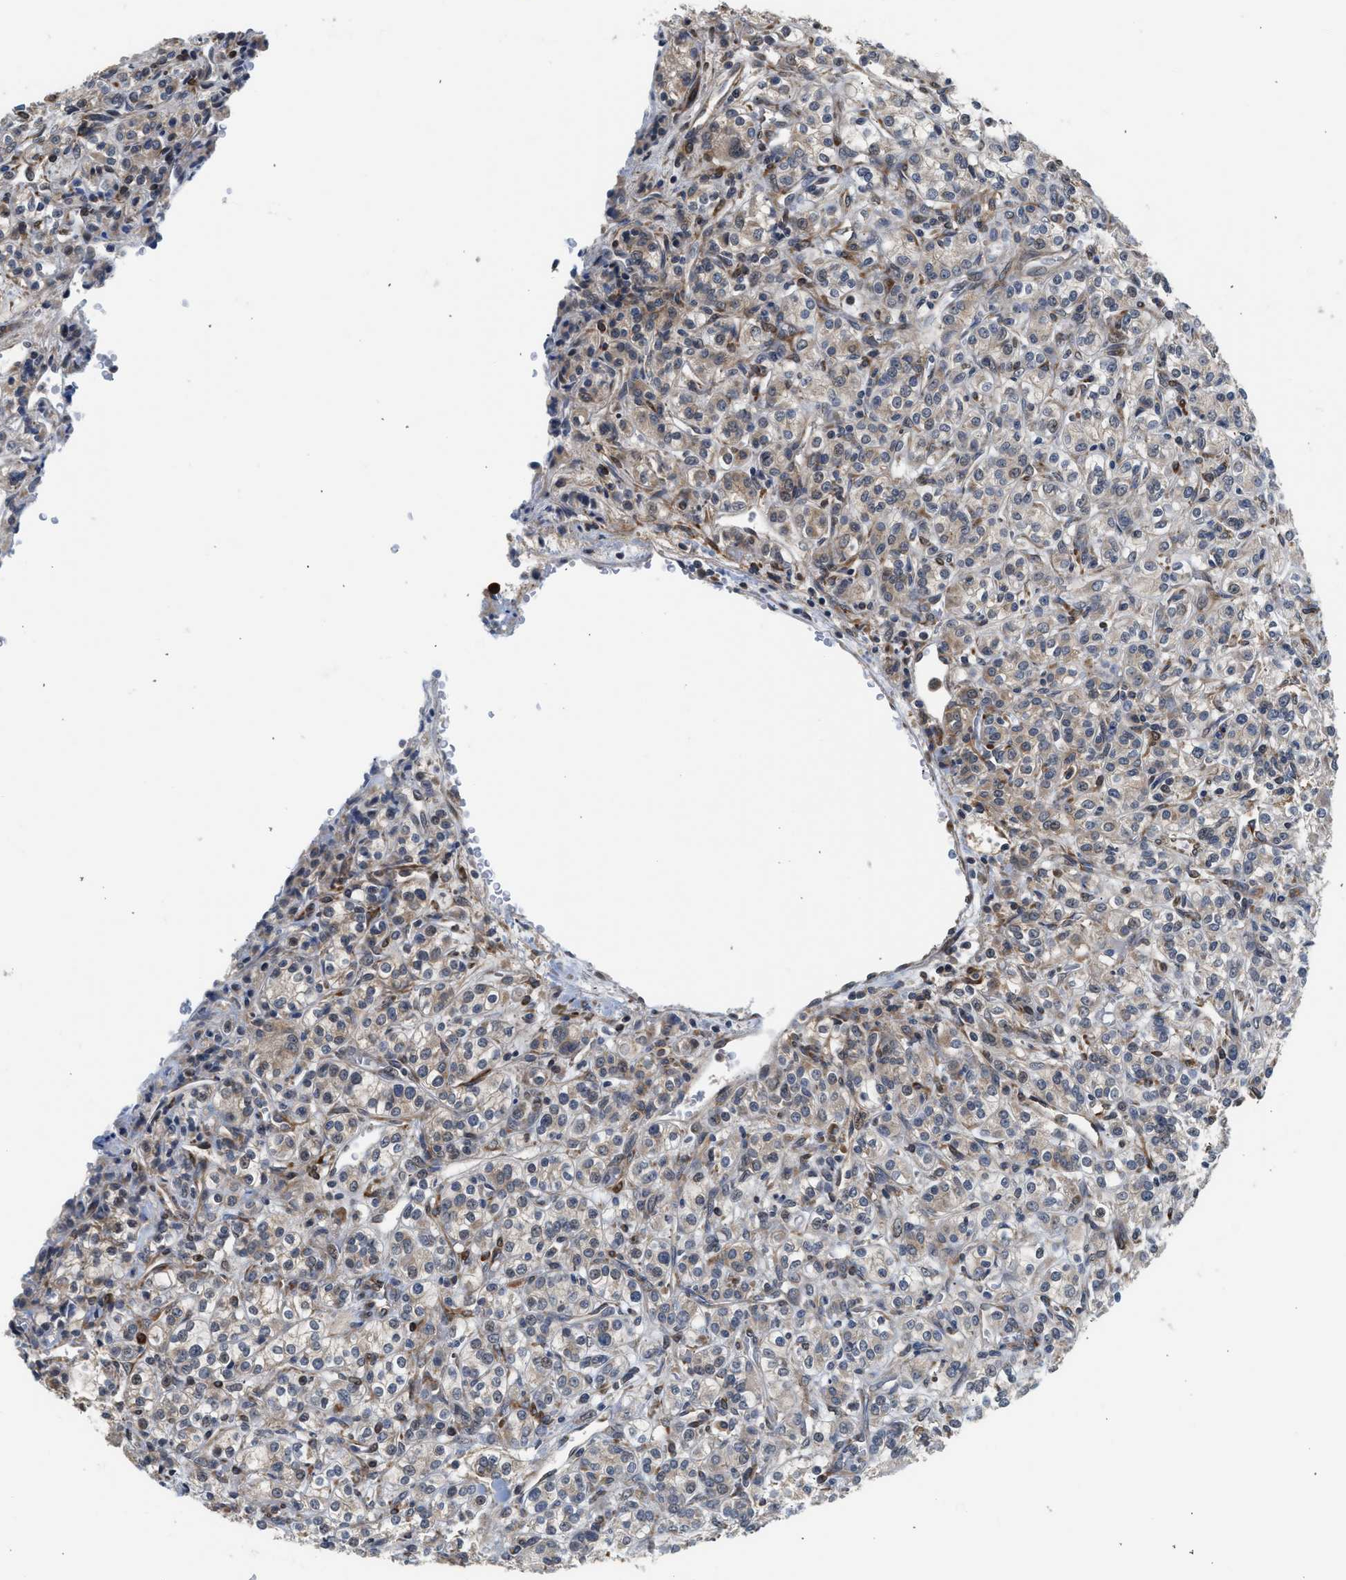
{"staining": {"intensity": "moderate", "quantity": "<25%", "location": "cytoplasmic/membranous"}, "tissue": "renal cancer", "cell_type": "Tumor cells", "image_type": "cancer", "snomed": [{"axis": "morphology", "description": "Adenocarcinoma, NOS"}, {"axis": "topography", "description": "Kidney"}], "caption": "Protein staining demonstrates moderate cytoplasmic/membranous positivity in approximately <25% of tumor cells in renal cancer.", "gene": "POLG2", "patient": {"sex": "male", "age": 77}}